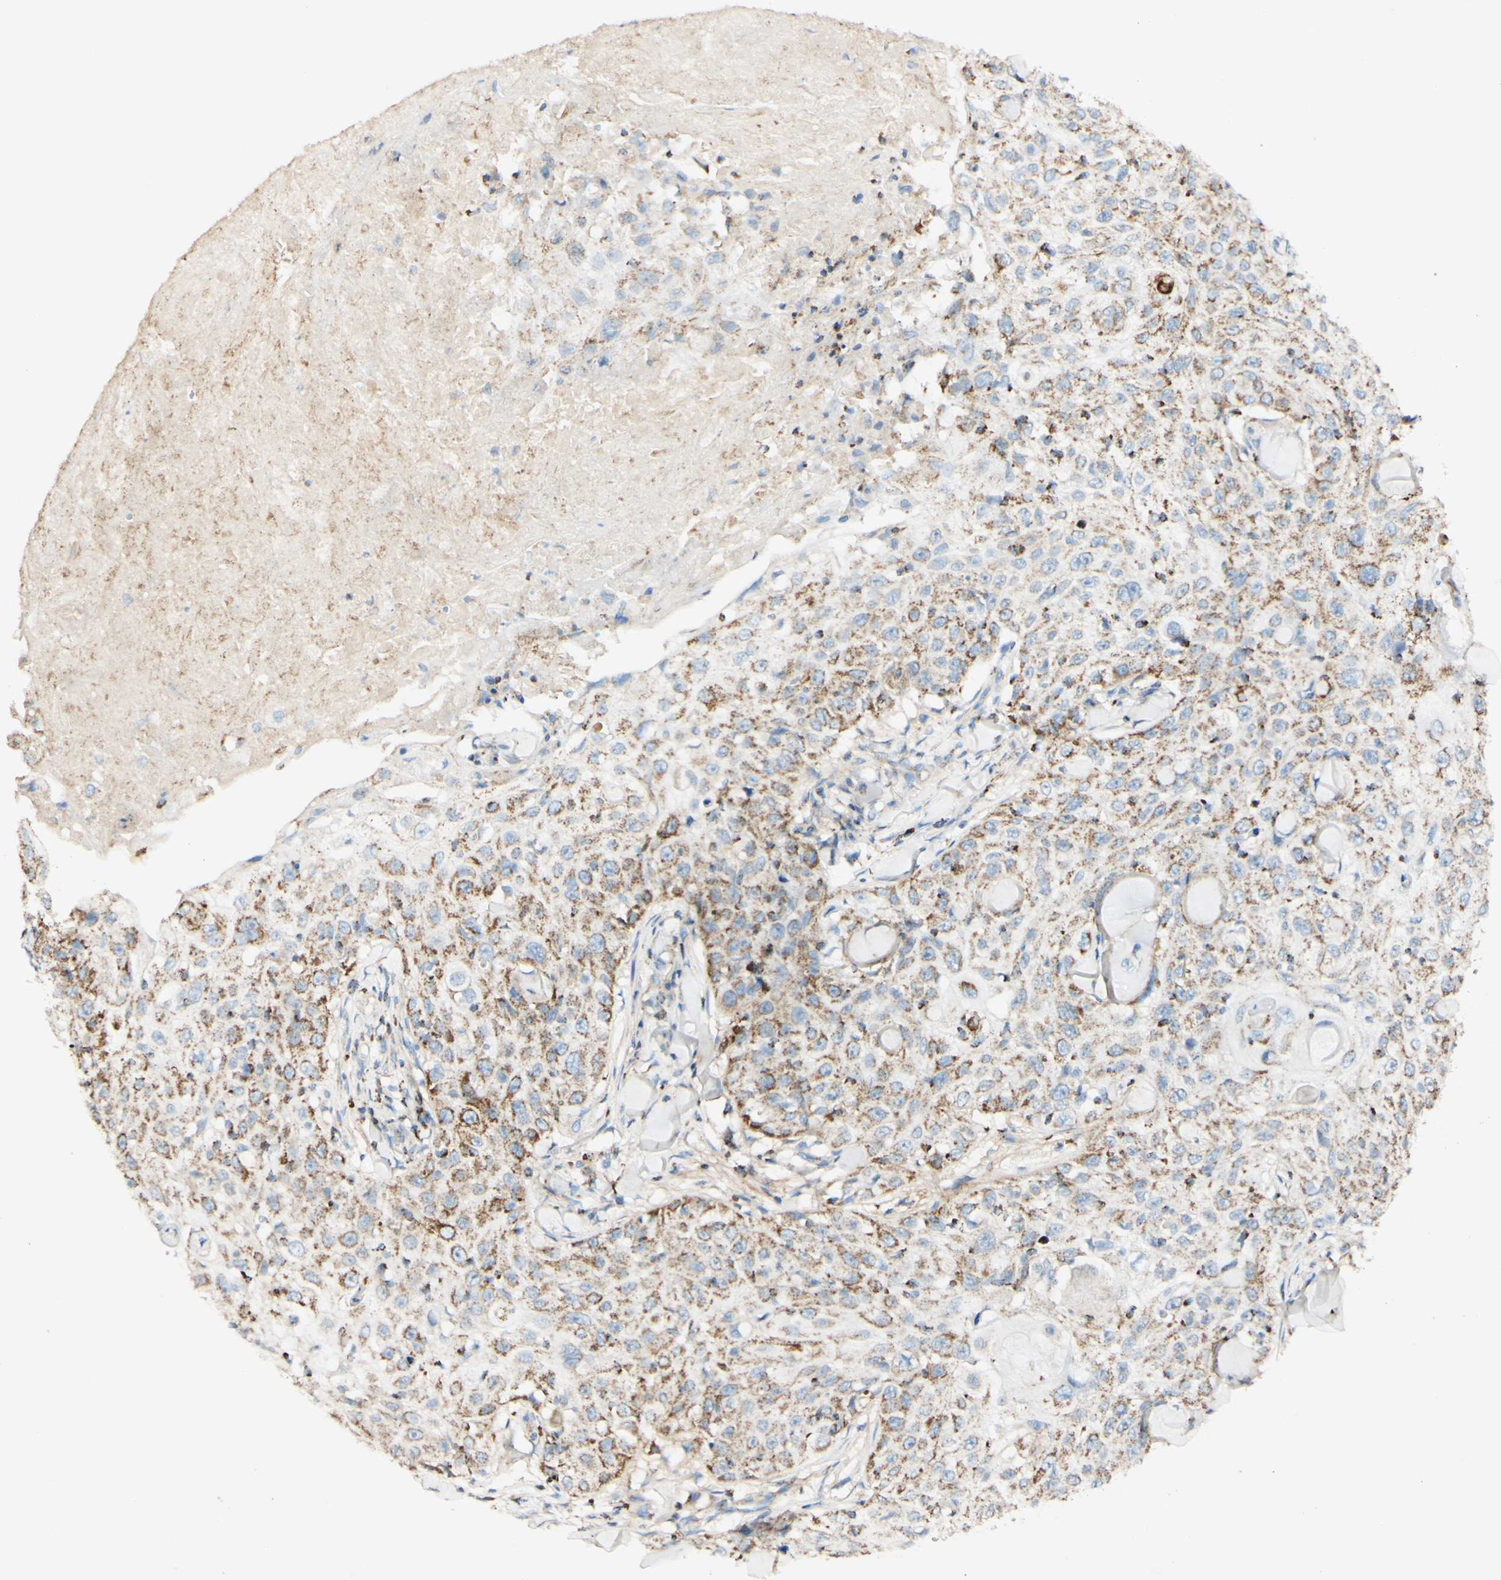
{"staining": {"intensity": "moderate", "quantity": ">75%", "location": "cytoplasmic/membranous"}, "tissue": "skin cancer", "cell_type": "Tumor cells", "image_type": "cancer", "snomed": [{"axis": "morphology", "description": "Squamous cell carcinoma, NOS"}, {"axis": "topography", "description": "Skin"}], "caption": "DAB (3,3'-diaminobenzidine) immunohistochemical staining of skin squamous cell carcinoma reveals moderate cytoplasmic/membranous protein staining in approximately >75% of tumor cells.", "gene": "OXCT1", "patient": {"sex": "male", "age": 86}}